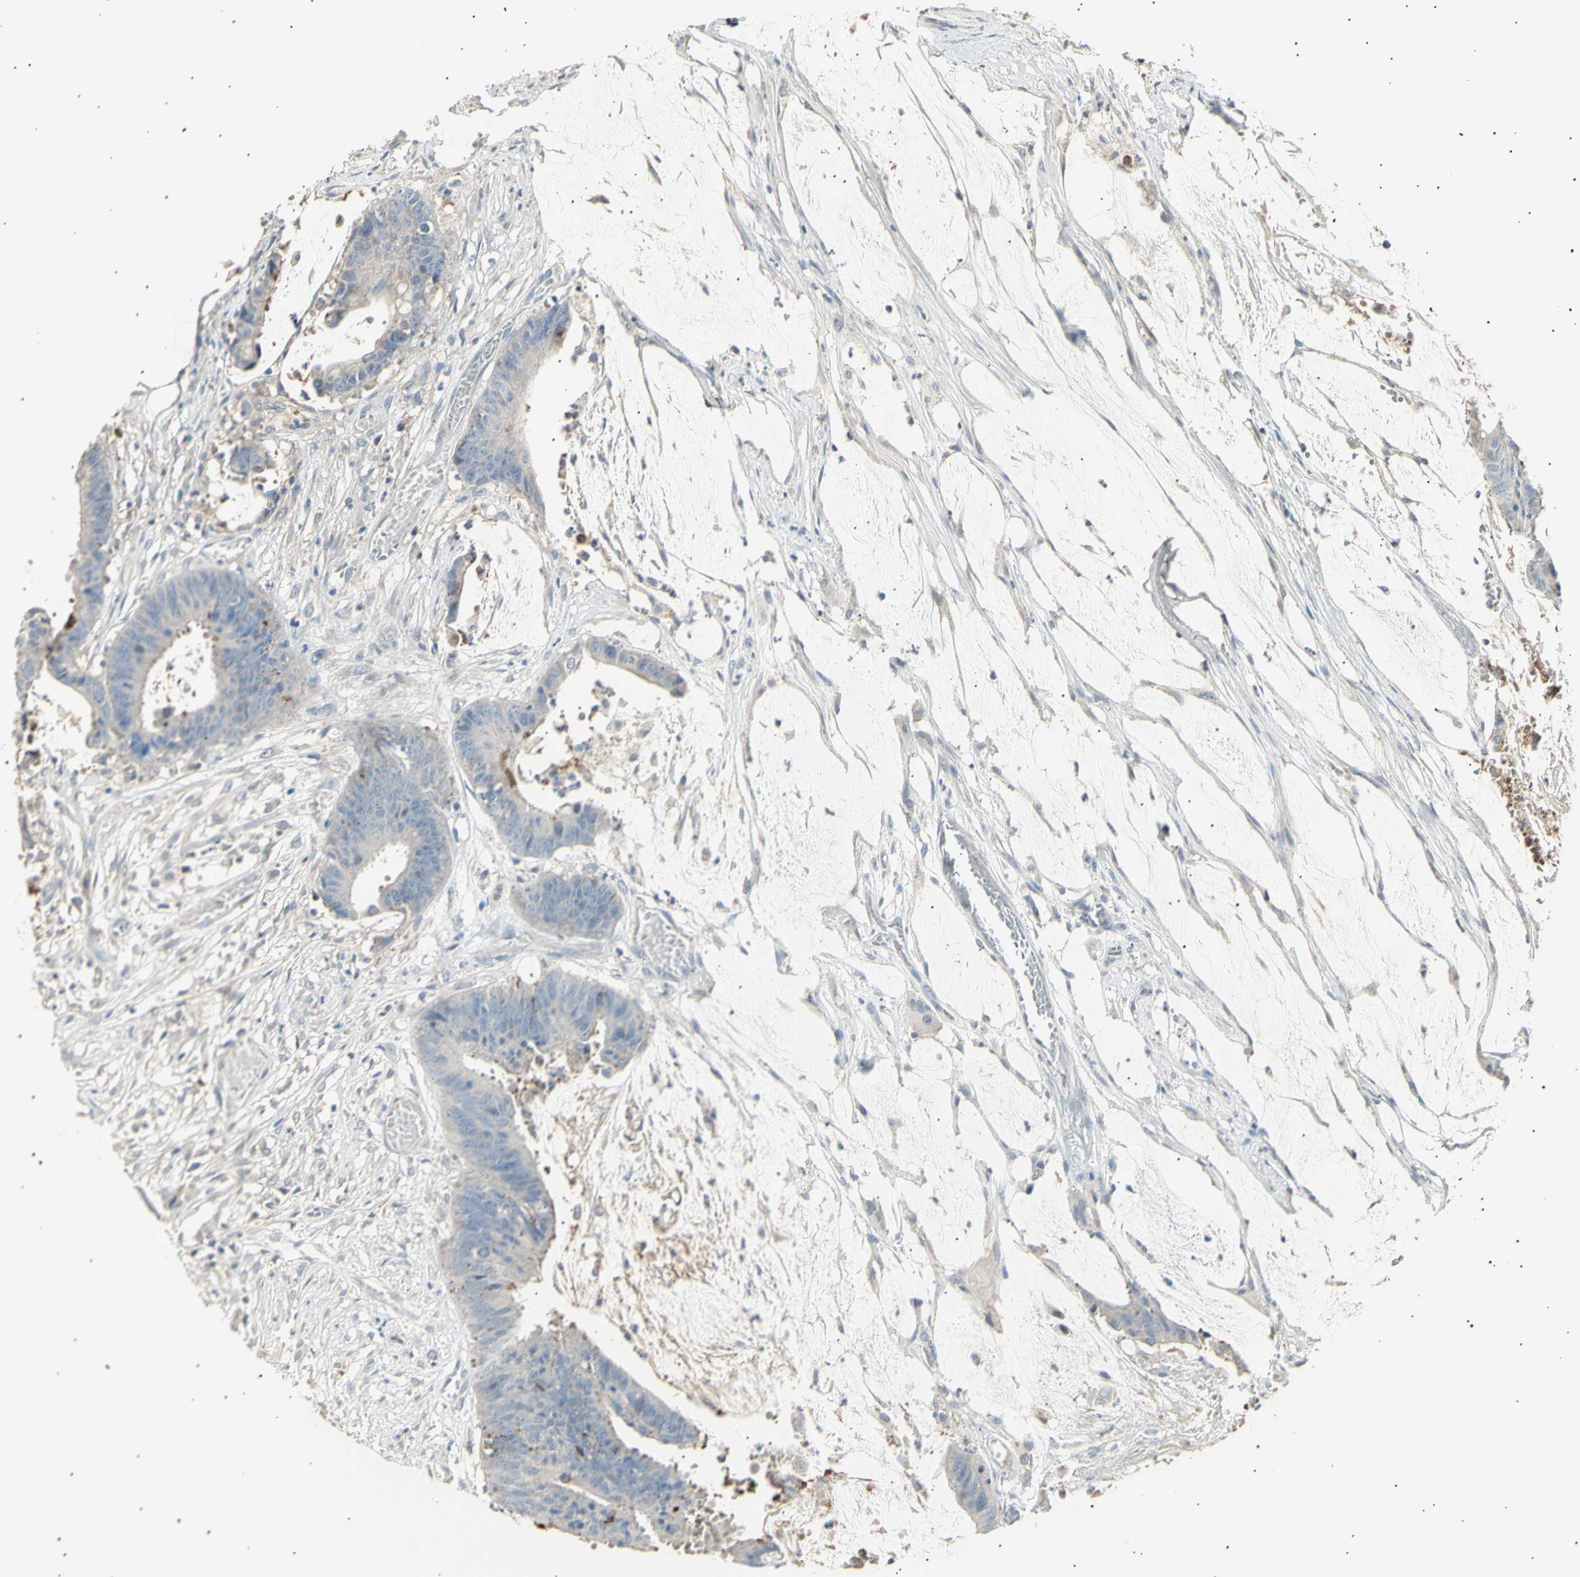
{"staining": {"intensity": "weak", "quantity": ">75%", "location": "cytoplasmic/membranous"}, "tissue": "colorectal cancer", "cell_type": "Tumor cells", "image_type": "cancer", "snomed": [{"axis": "morphology", "description": "Adenocarcinoma, NOS"}, {"axis": "topography", "description": "Rectum"}], "caption": "Brown immunohistochemical staining in human colorectal cancer (adenocarcinoma) exhibits weak cytoplasmic/membranous expression in approximately >75% of tumor cells.", "gene": "LHPP", "patient": {"sex": "female", "age": 66}}